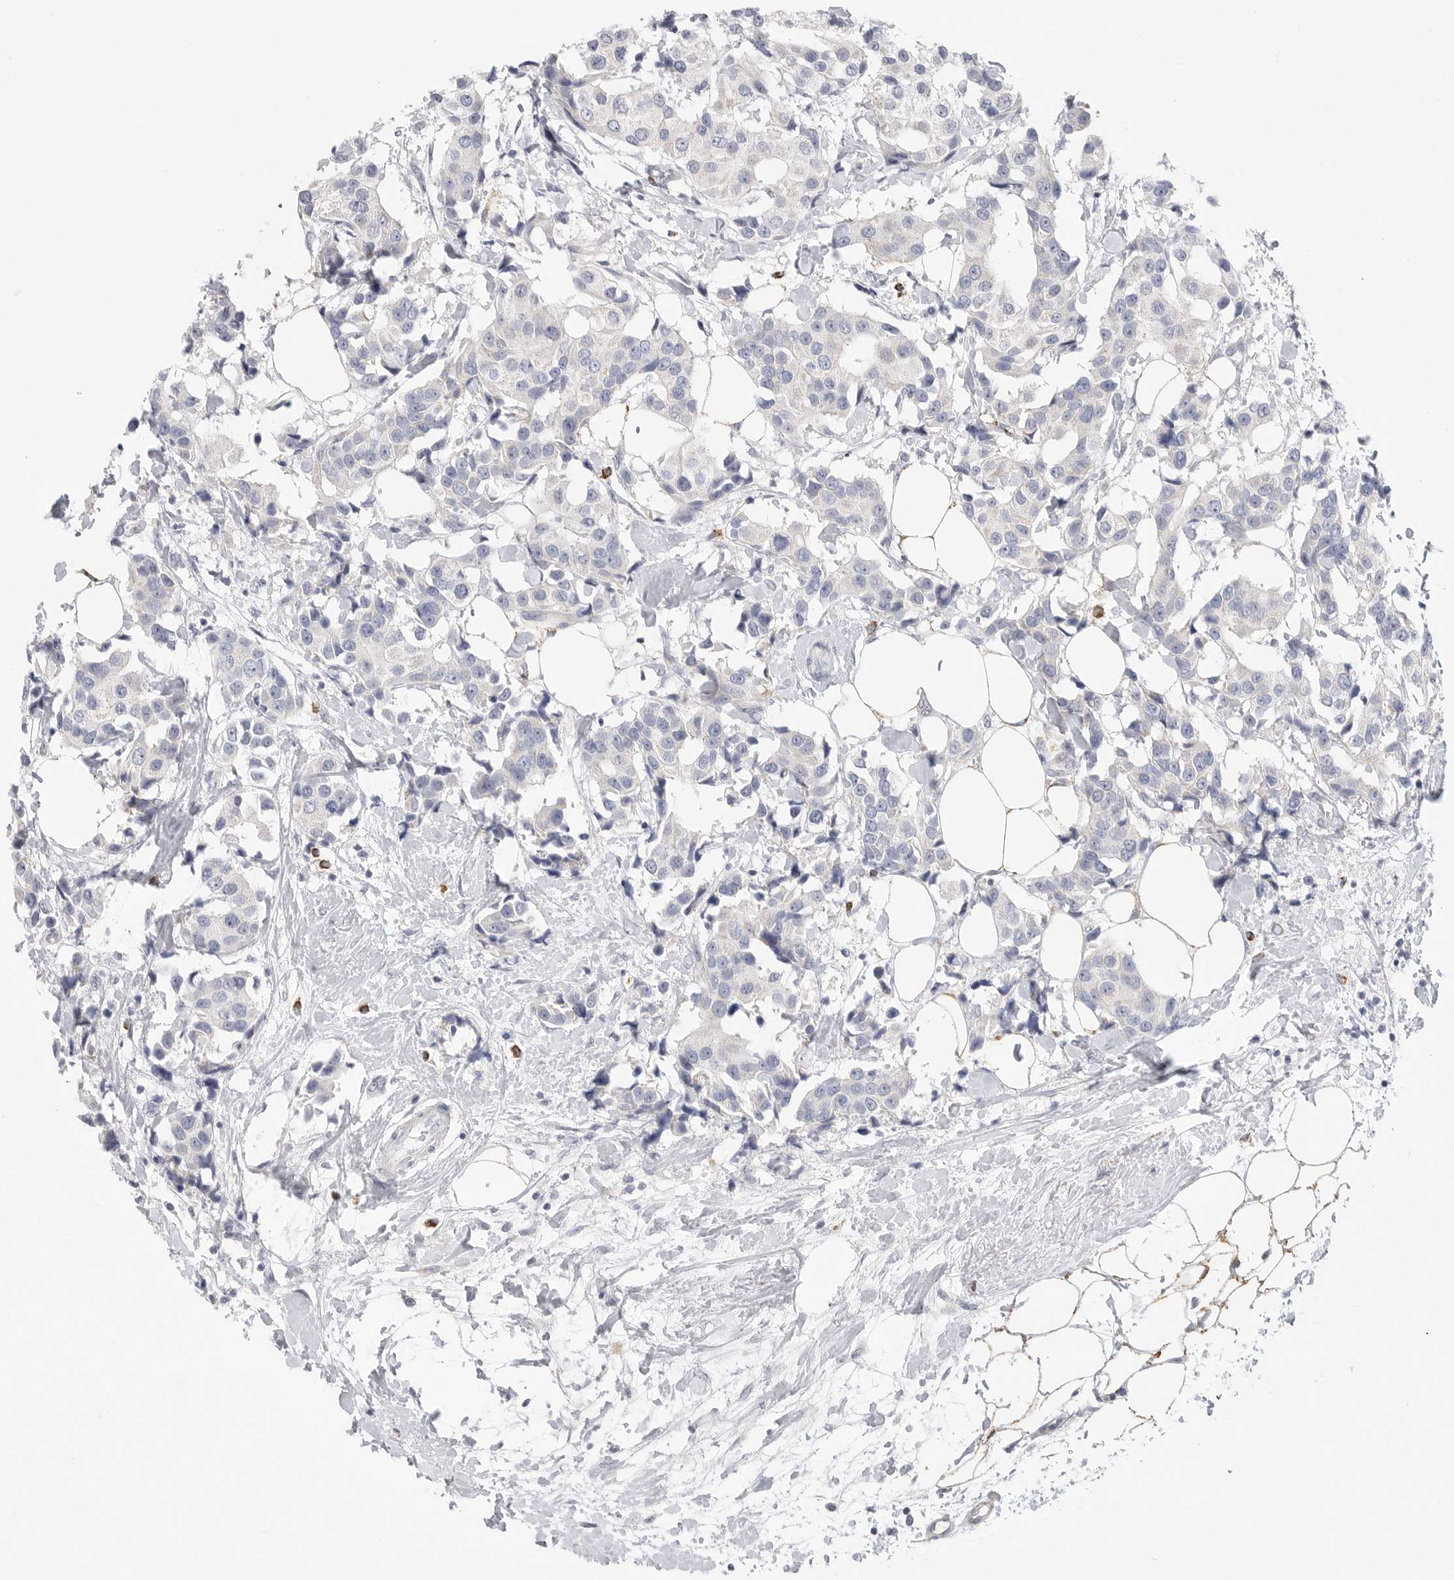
{"staining": {"intensity": "negative", "quantity": "none", "location": "none"}, "tissue": "breast cancer", "cell_type": "Tumor cells", "image_type": "cancer", "snomed": [{"axis": "morphology", "description": "Normal tissue, NOS"}, {"axis": "morphology", "description": "Duct carcinoma"}, {"axis": "topography", "description": "Breast"}], "caption": "DAB (3,3'-diaminobenzidine) immunohistochemical staining of breast cancer demonstrates no significant staining in tumor cells.", "gene": "ELP3", "patient": {"sex": "female", "age": 39}}